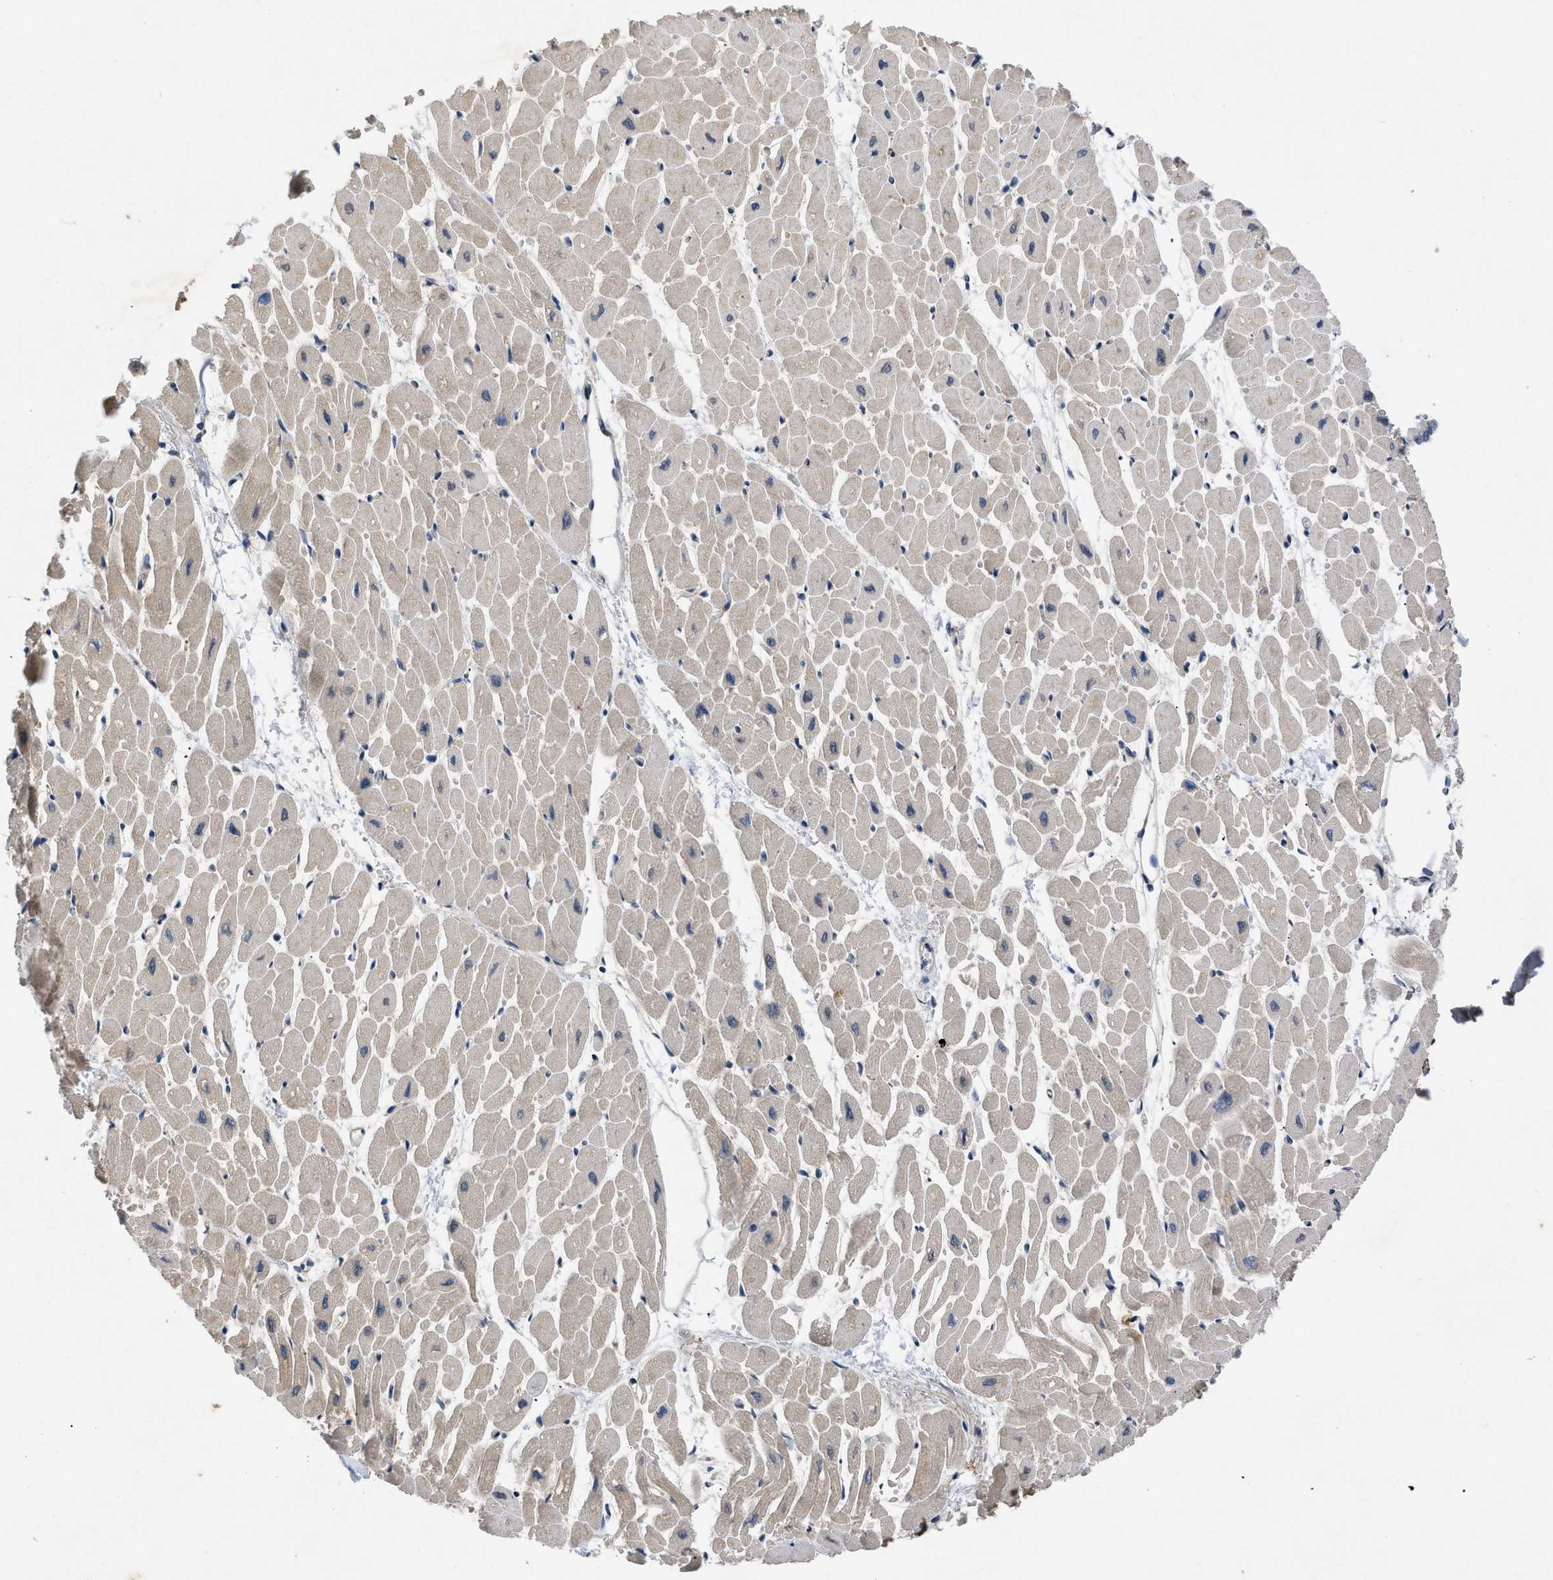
{"staining": {"intensity": "moderate", "quantity": ">75%", "location": "cytoplasmic/membranous"}, "tissue": "heart muscle", "cell_type": "Cardiomyocytes", "image_type": "normal", "snomed": [{"axis": "morphology", "description": "Normal tissue, NOS"}, {"axis": "topography", "description": "Heart"}], "caption": "Brown immunohistochemical staining in unremarkable human heart muscle shows moderate cytoplasmic/membranous expression in approximately >75% of cardiomyocytes.", "gene": "VPS4A", "patient": {"sex": "male", "age": 45}}